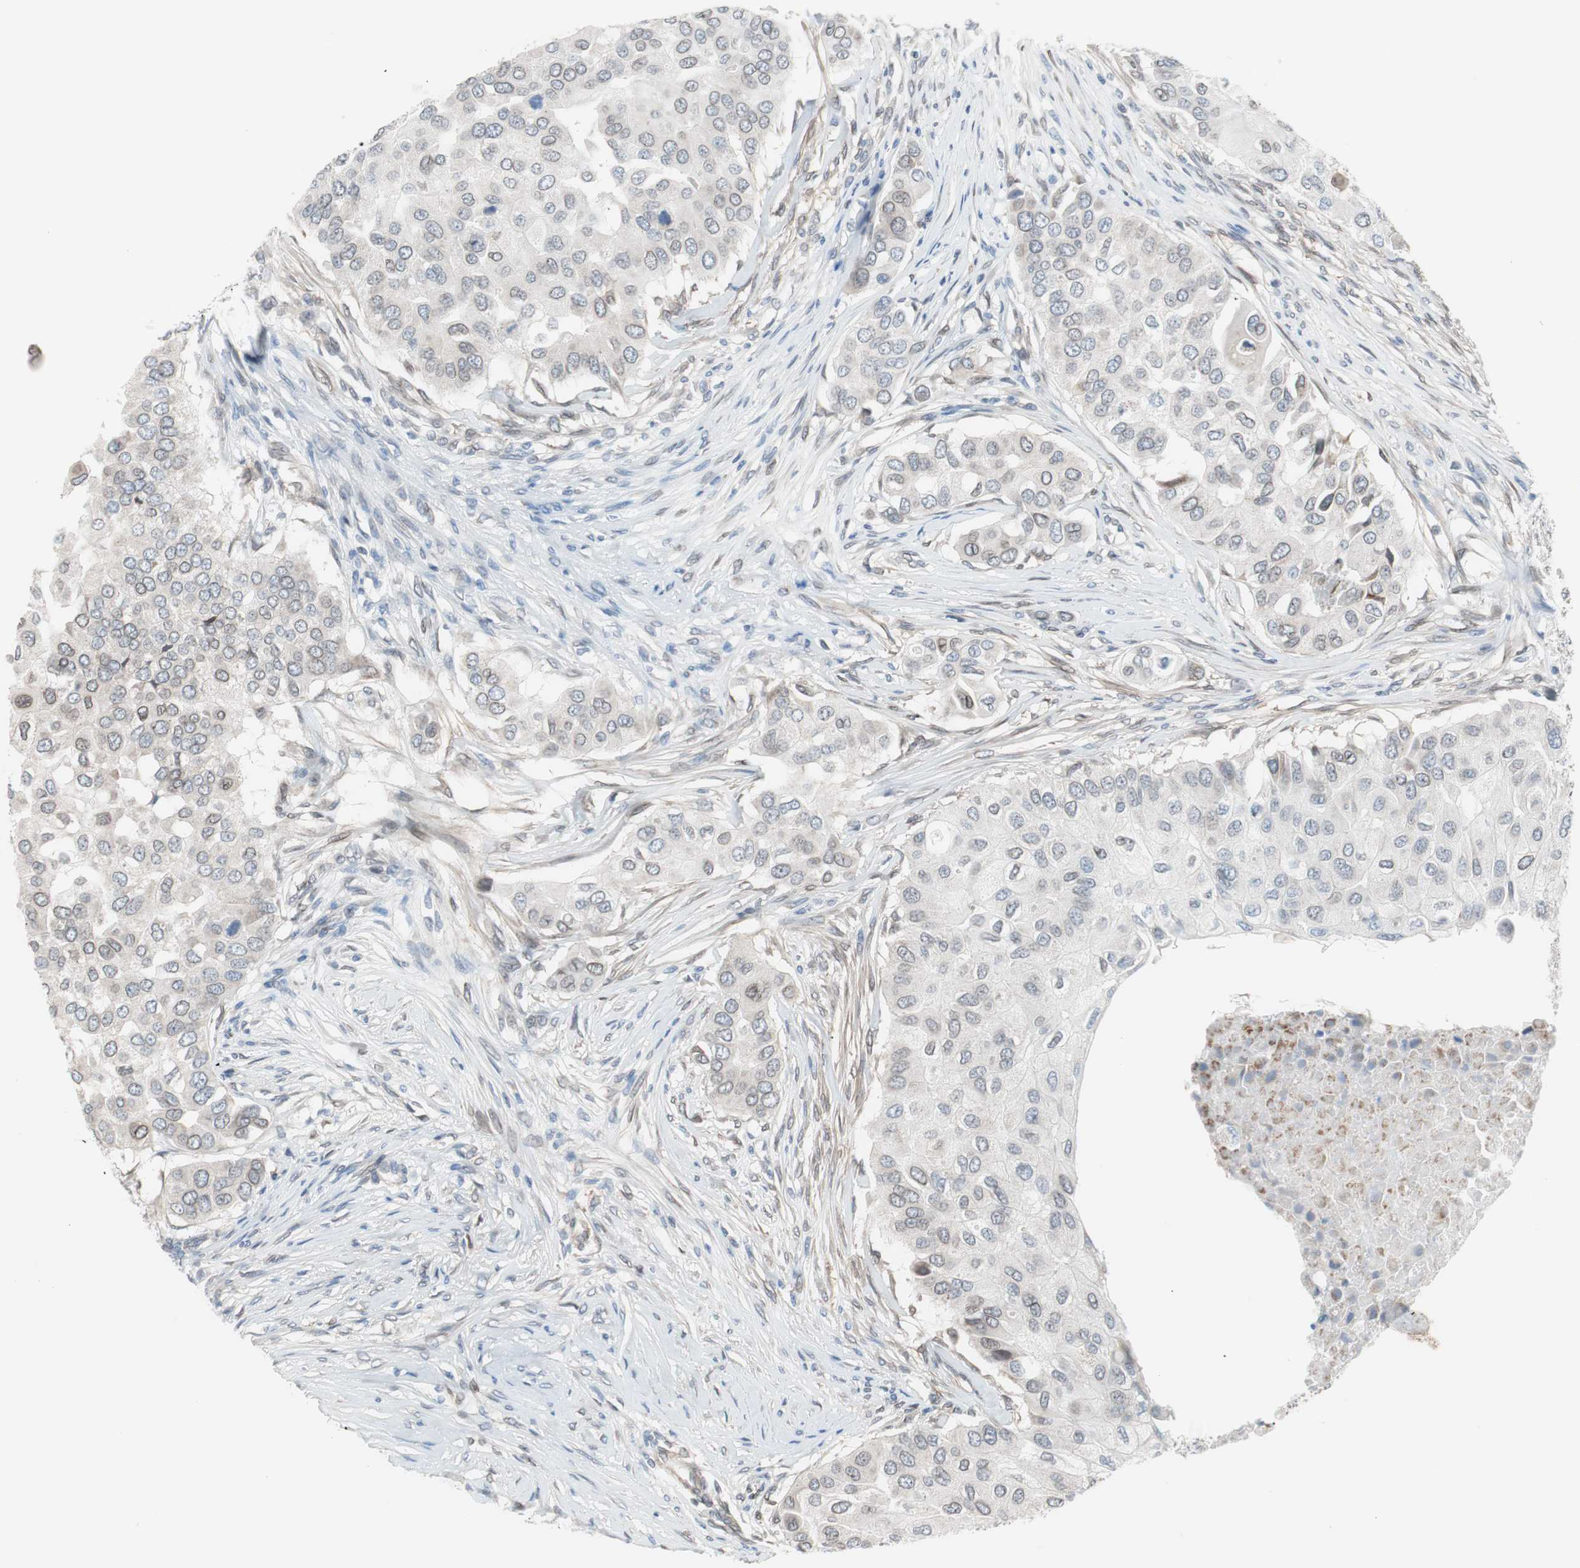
{"staining": {"intensity": "negative", "quantity": "none", "location": "none"}, "tissue": "breast cancer", "cell_type": "Tumor cells", "image_type": "cancer", "snomed": [{"axis": "morphology", "description": "Normal tissue, NOS"}, {"axis": "morphology", "description": "Duct carcinoma"}, {"axis": "topography", "description": "Breast"}], "caption": "IHC of breast invasive ductal carcinoma displays no positivity in tumor cells.", "gene": "ARNT2", "patient": {"sex": "female", "age": 49}}